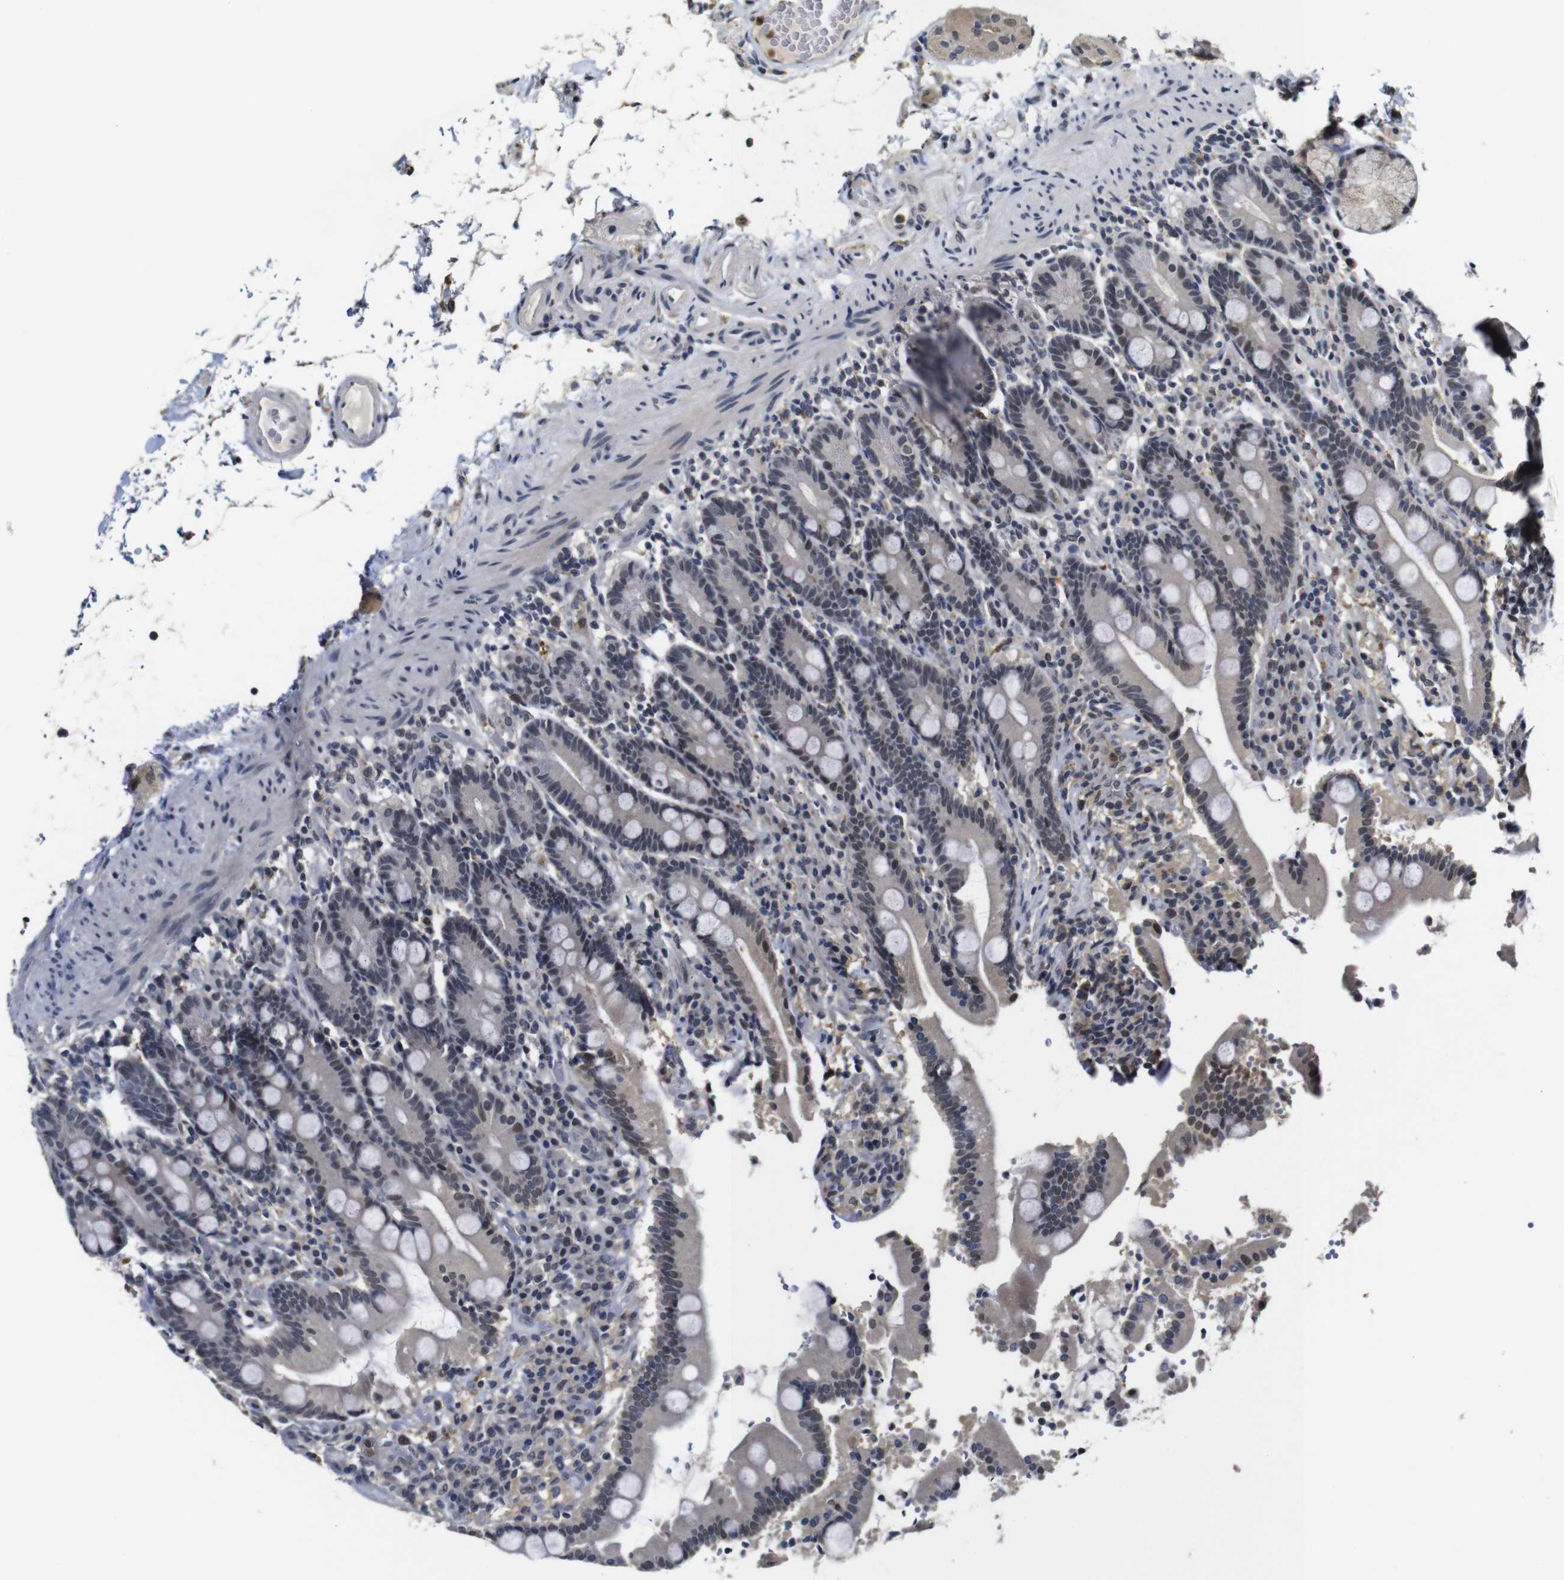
{"staining": {"intensity": "weak", "quantity": "25%-75%", "location": "cytoplasmic/membranous,nuclear"}, "tissue": "duodenum", "cell_type": "Glandular cells", "image_type": "normal", "snomed": [{"axis": "morphology", "description": "Normal tissue, NOS"}, {"axis": "topography", "description": "Small intestine, NOS"}], "caption": "Immunohistochemistry of normal human duodenum reveals low levels of weak cytoplasmic/membranous,nuclear staining in approximately 25%-75% of glandular cells. The staining is performed using DAB brown chromogen to label protein expression. The nuclei are counter-stained blue using hematoxylin.", "gene": "NTRK3", "patient": {"sex": "female", "age": 71}}